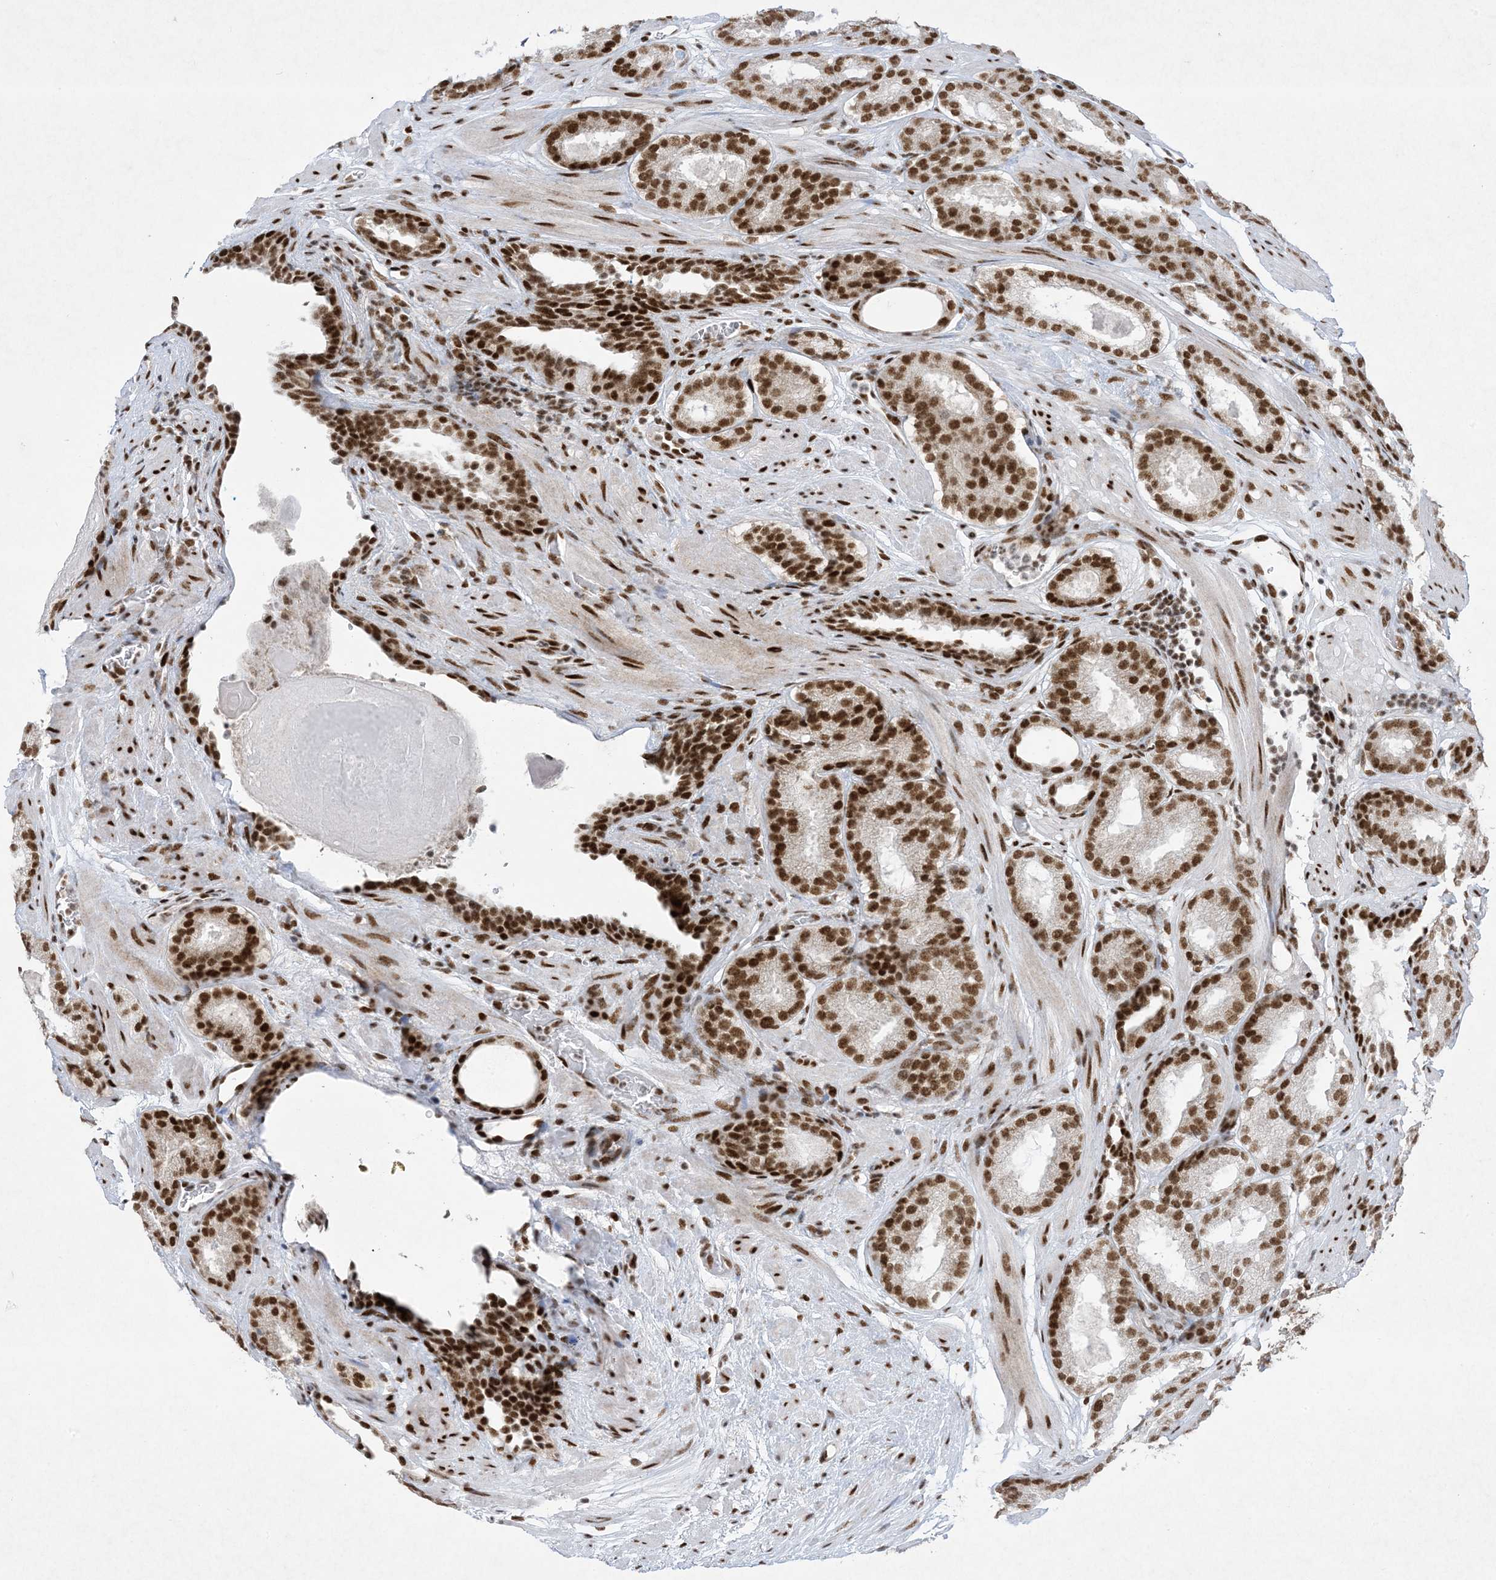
{"staining": {"intensity": "strong", "quantity": ">75%", "location": "nuclear"}, "tissue": "prostate cancer", "cell_type": "Tumor cells", "image_type": "cancer", "snomed": [{"axis": "morphology", "description": "Adenocarcinoma, Low grade"}, {"axis": "topography", "description": "Prostate"}], "caption": "Immunohistochemical staining of prostate cancer shows high levels of strong nuclear protein positivity in about >75% of tumor cells. The staining was performed using DAB (3,3'-diaminobenzidine), with brown indicating positive protein expression. Nuclei are stained blue with hematoxylin.", "gene": "PKNOX2", "patient": {"sex": "male", "age": 69}}